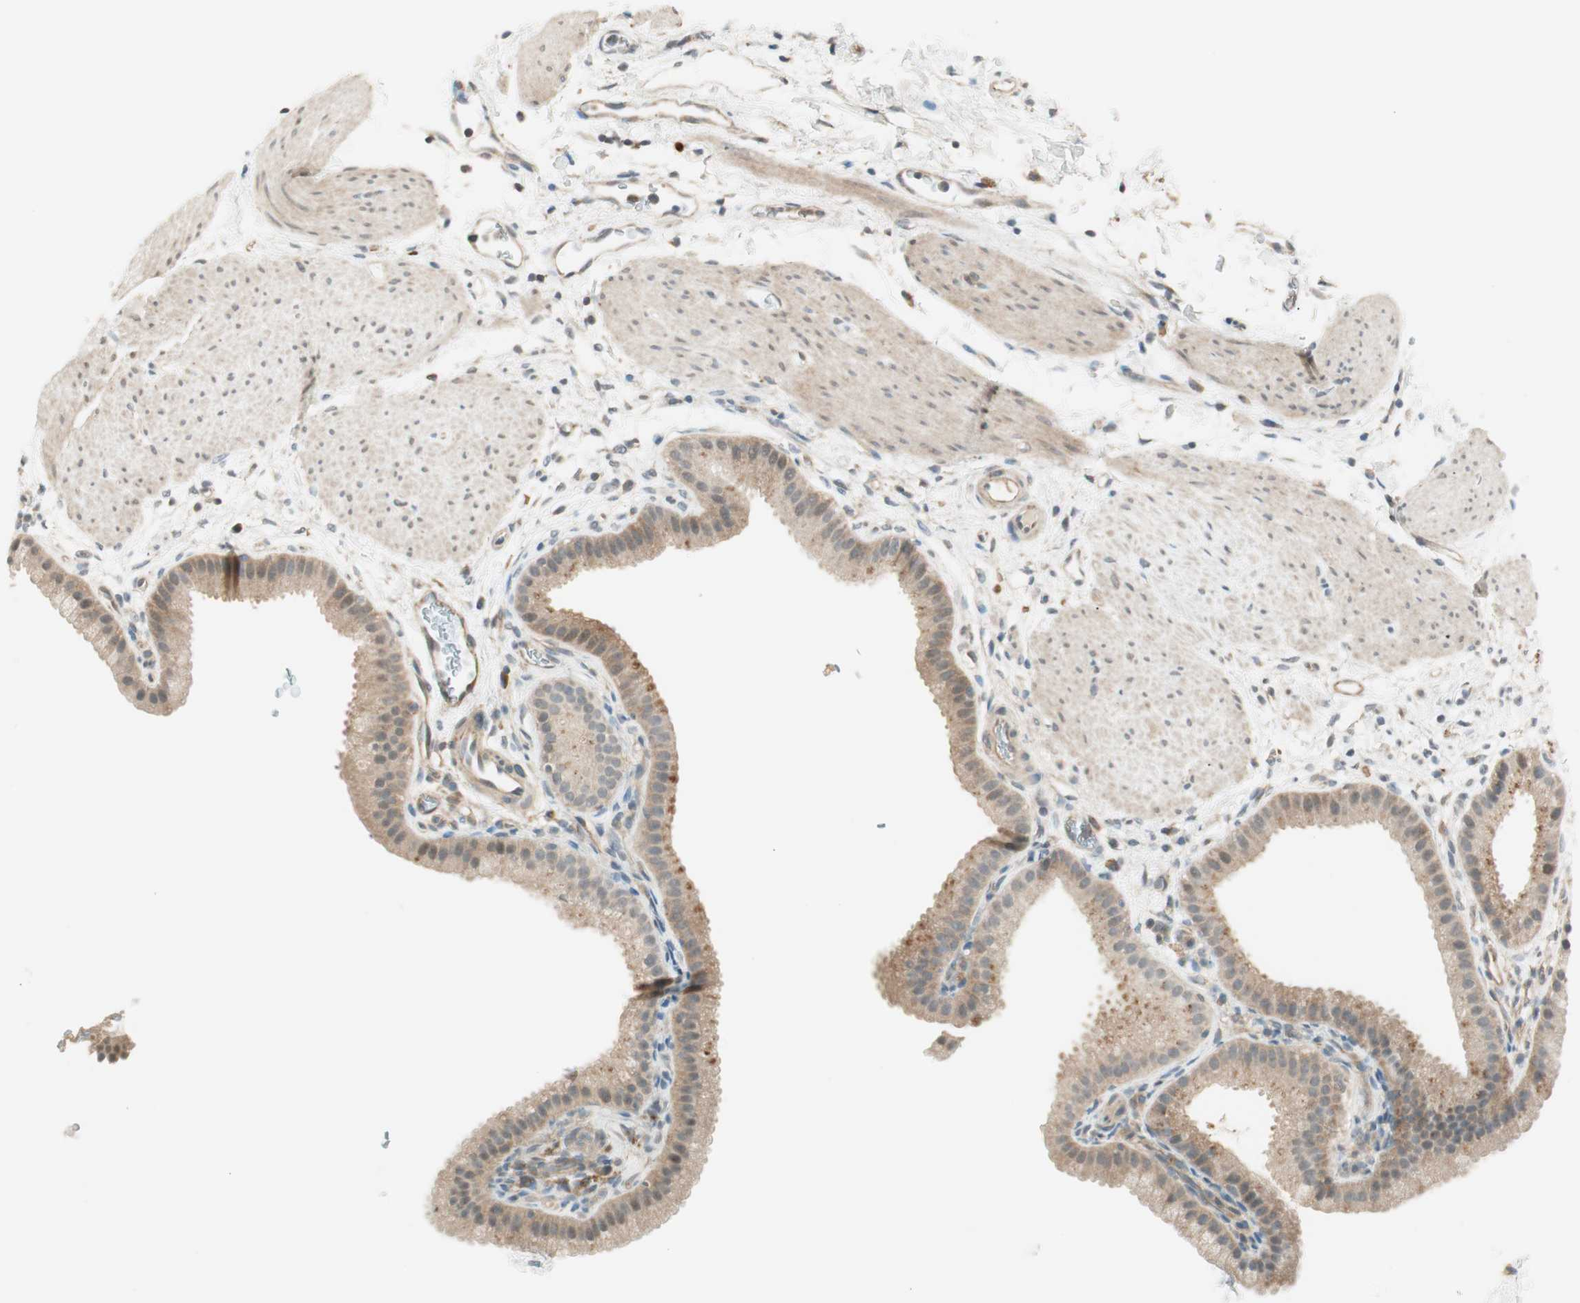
{"staining": {"intensity": "moderate", "quantity": ">75%", "location": "cytoplasmic/membranous,nuclear"}, "tissue": "gallbladder", "cell_type": "Glandular cells", "image_type": "normal", "snomed": [{"axis": "morphology", "description": "Normal tissue, NOS"}, {"axis": "topography", "description": "Gallbladder"}], "caption": "Protein staining by immunohistochemistry (IHC) demonstrates moderate cytoplasmic/membranous,nuclear expression in about >75% of glandular cells in benign gallbladder.", "gene": "PSMD8", "patient": {"sex": "female", "age": 64}}